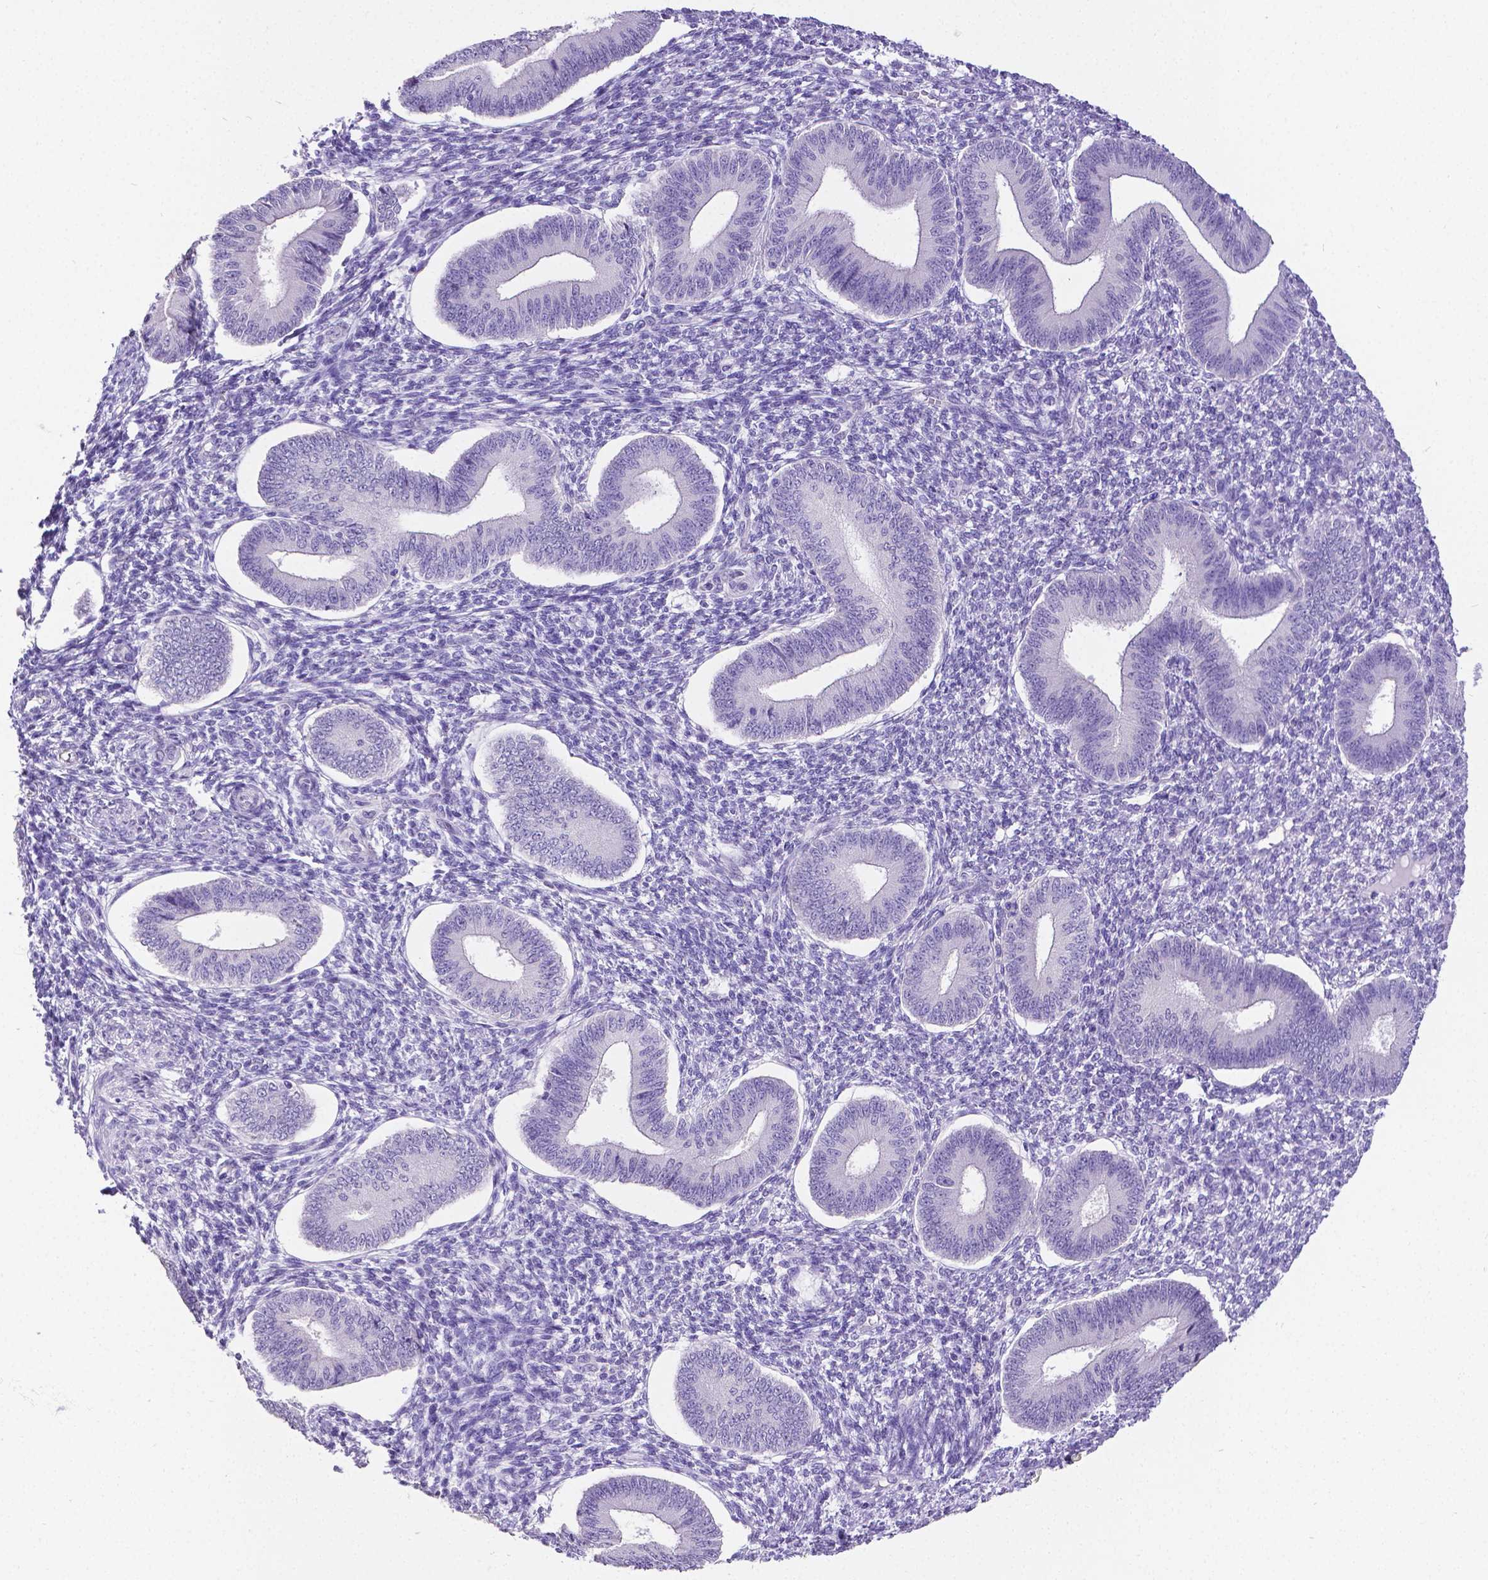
{"staining": {"intensity": "negative", "quantity": "none", "location": "none"}, "tissue": "endometrium", "cell_type": "Cells in endometrial stroma", "image_type": "normal", "snomed": [{"axis": "morphology", "description": "Normal tissue, NOS"}, {"axis": "topography", "description": "Endometrium"}], "caption": "This histopathology image is of benign endometrium stained with immunohistochemistry (IHC) to label a protein in brown with the nuclei are counter-stained blue. There is no positivity in cells in endometrial stroma.", "gene": "SATB2", "patient": {"sex": "female", "age": 42}}